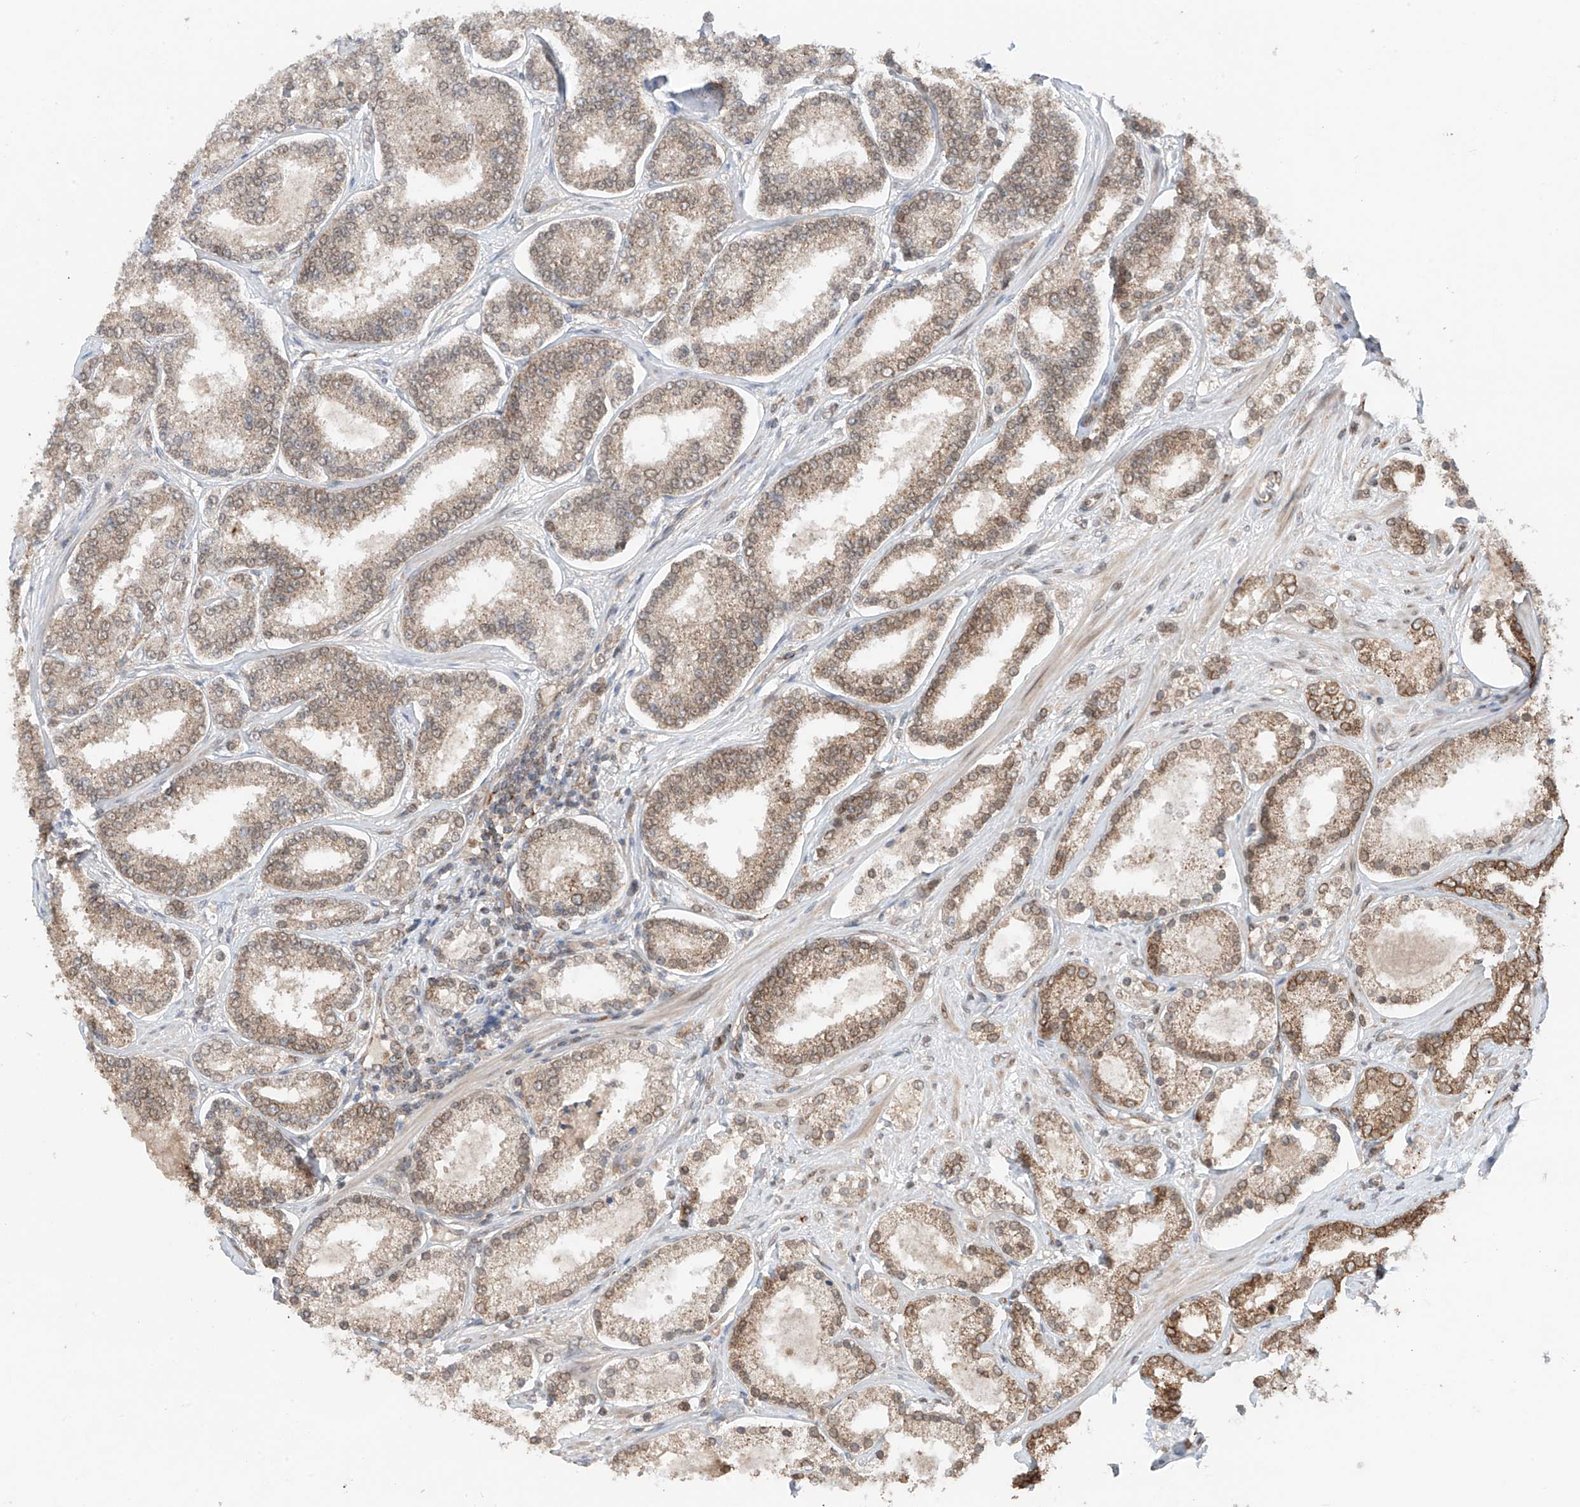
{"staining": {"intensity": "moderate", "quantity": "25%-75%", "location": "cytoplasmic/membranous"}, "tissue": "prostate cancer", "cell_type": "Tumor cells", "image_type": "cancer", "snomed": [{"axis": "morphology", "description": "Normal tissue, NOS"}, {"axis": "morphology", "description": "Adenocarcinoma, High grade"}, {"axis": "topography", "description": "Prostate"}], "caption": "IHC (DAB (3,3'-diaminobenzidine)) staining of prostate cancer (high-grade adenocarcinoma) reveals moderate cytoplasmic/membranous protein positivity in approximately 25%-75% of tumor cells.", "gene": "AHCTF1", "patient": {"sex": "male", "age": 83}}